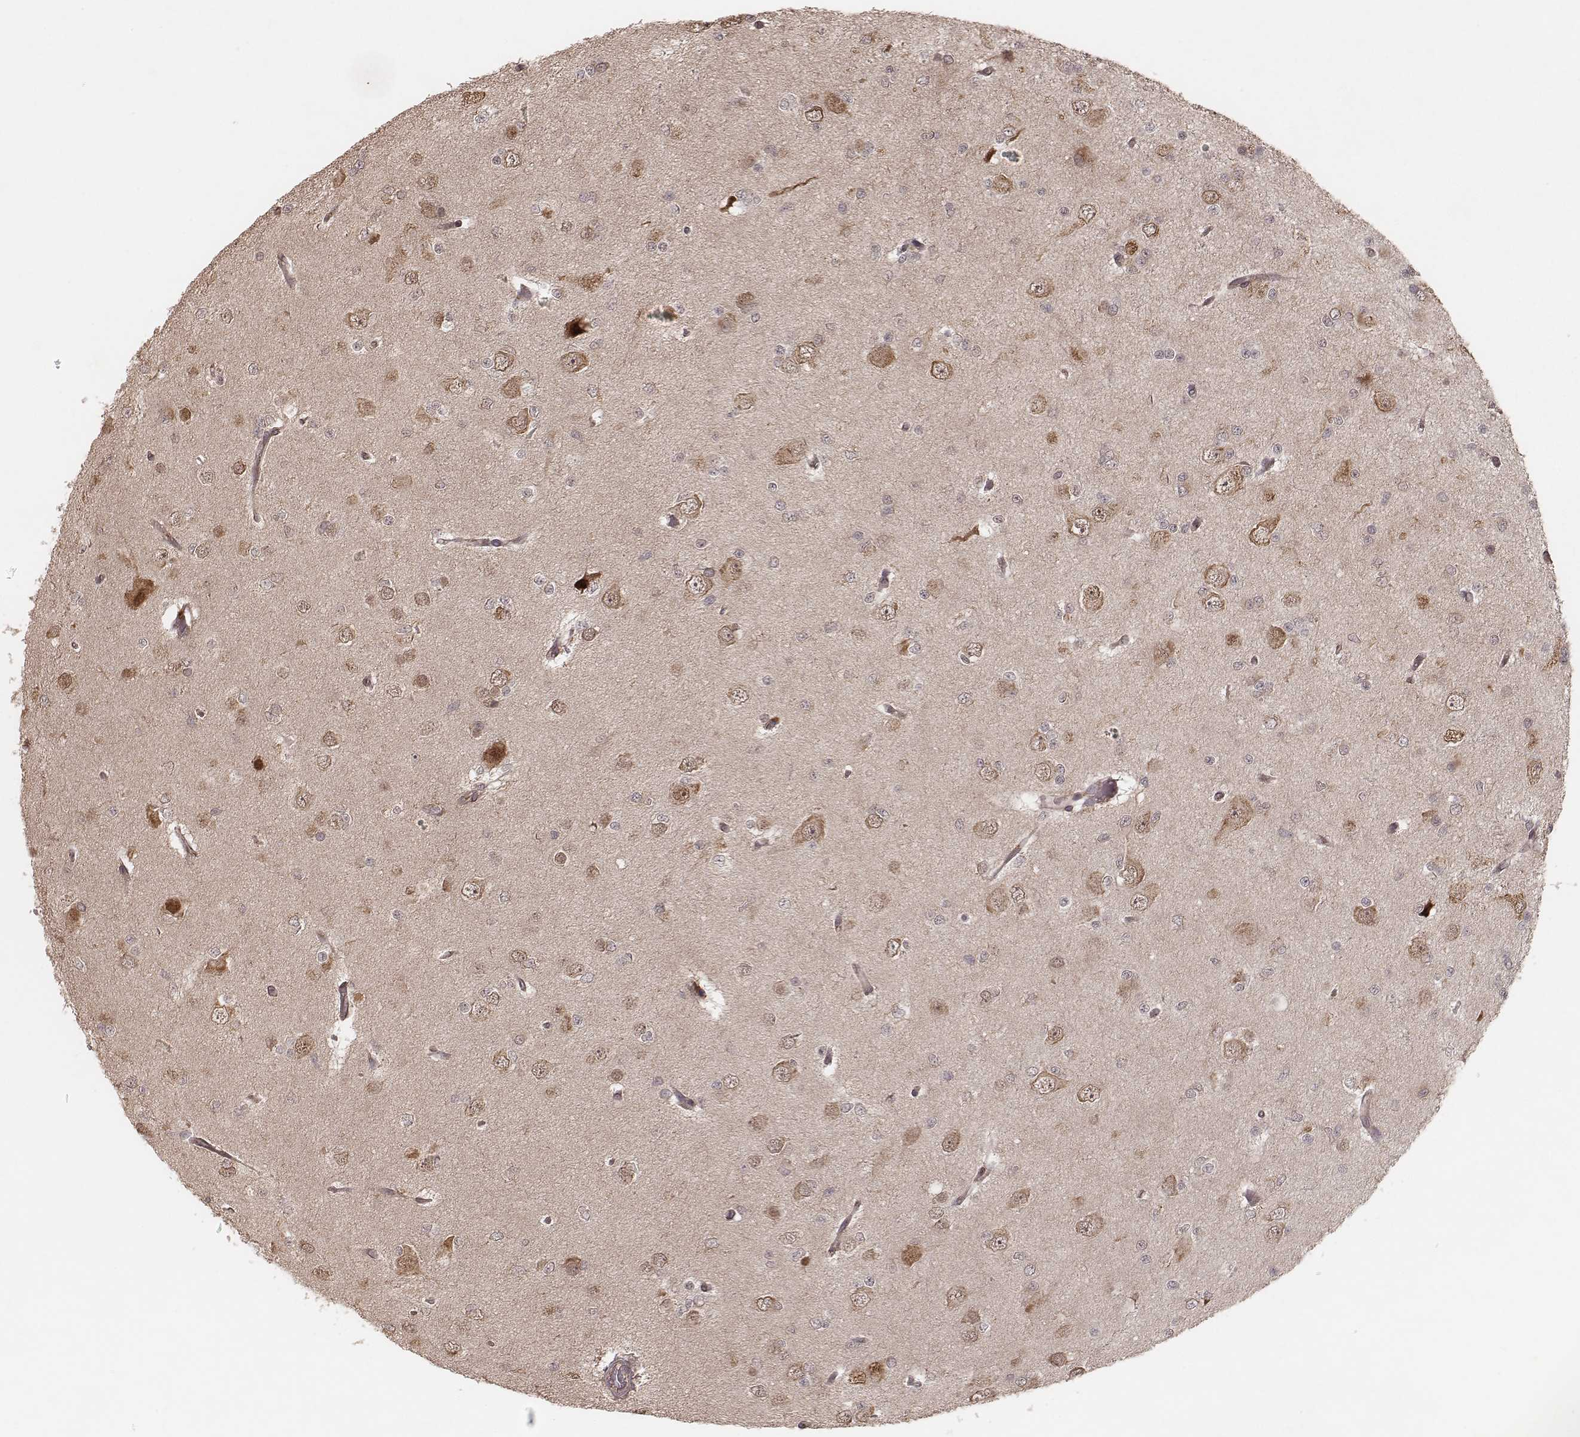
{"staining": {"intensity": "moderate", "quantity": "<25%", "location": "cytoplasmic/membranous"}, "tissue": "glioma", "cell_type": "Tumor cells", "image_type": "cancer", "snomed": [{"axis": "morphology", "description": "Glioma, malignant, Low grade"}, {"axis": "topography", "description": "Brain"}], "caption": "Immunohistochemical staining of human glioma shows low levels of moderate cytoplasmic/membranous protein expression in approximately <25% of tumor cells.", "gene": "MYO19", "patient": {"sex": "male", "age": 27}}